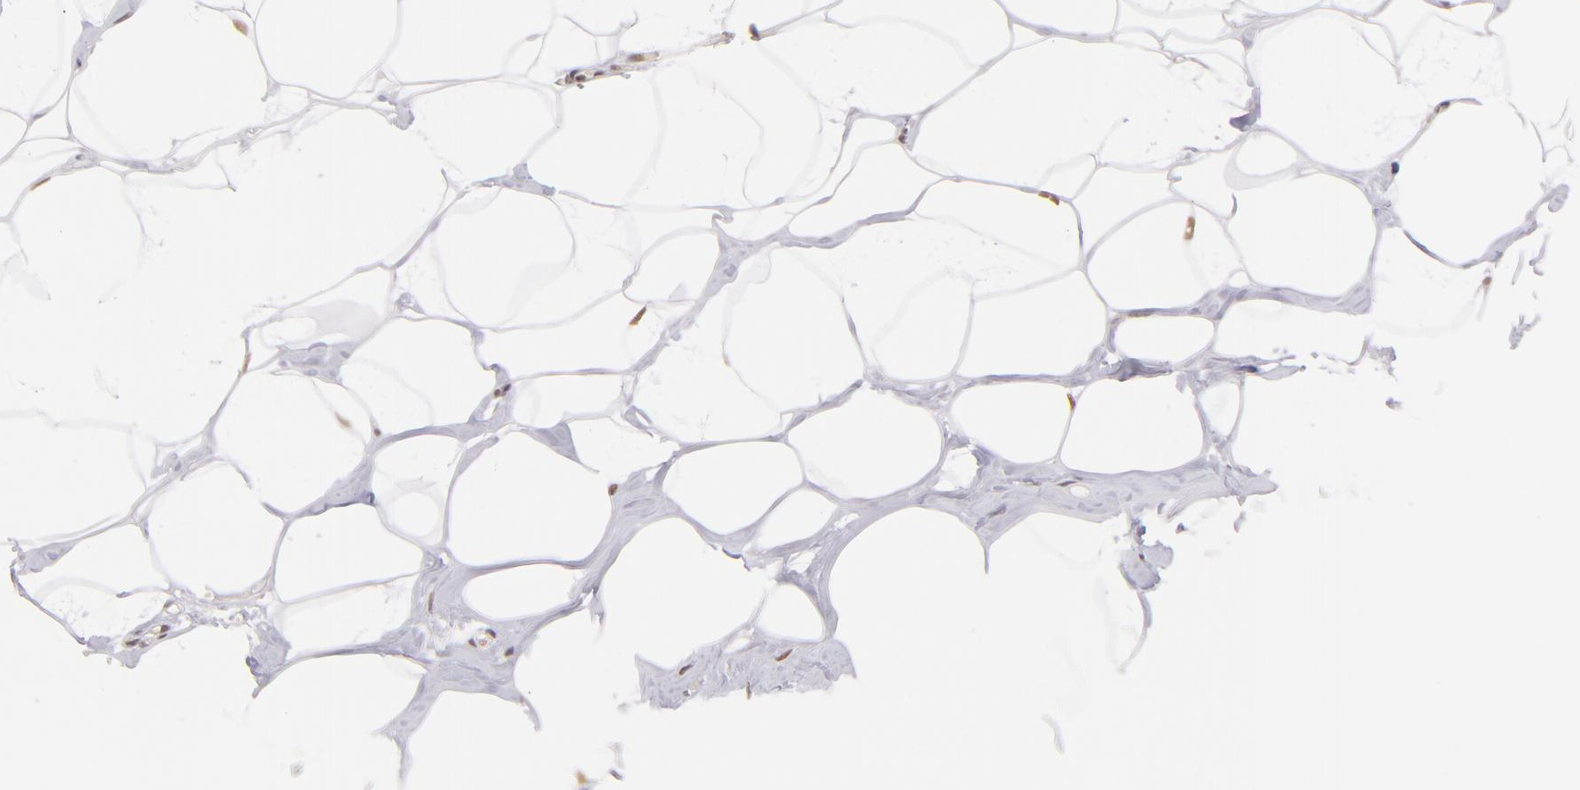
{"staining": {"intensity": "moderate", "quantity": ">75%", "location": "cytoplasmic/membranous"}, "tissue": "breast", "cell_type": "Adipocytes", "image_type": "normal", "snomed": [{"axis": "morphology", "description": "Normal tissue, NOS"}, {"axis": "morphology", "description": "Fibrosis, NOS"}, {"axis": "topography", "description": "Breast"}], "caption": "Immunohistochemistry (IHC) micrograph of unremarkable breast stained for a protein (brown), which exhibits medium levels of moderate cytoplasmic/membranous staining in approximately >75% of adipocytes.", "gene": "RARB", "patient": {"sex": "female", "age": 39}}